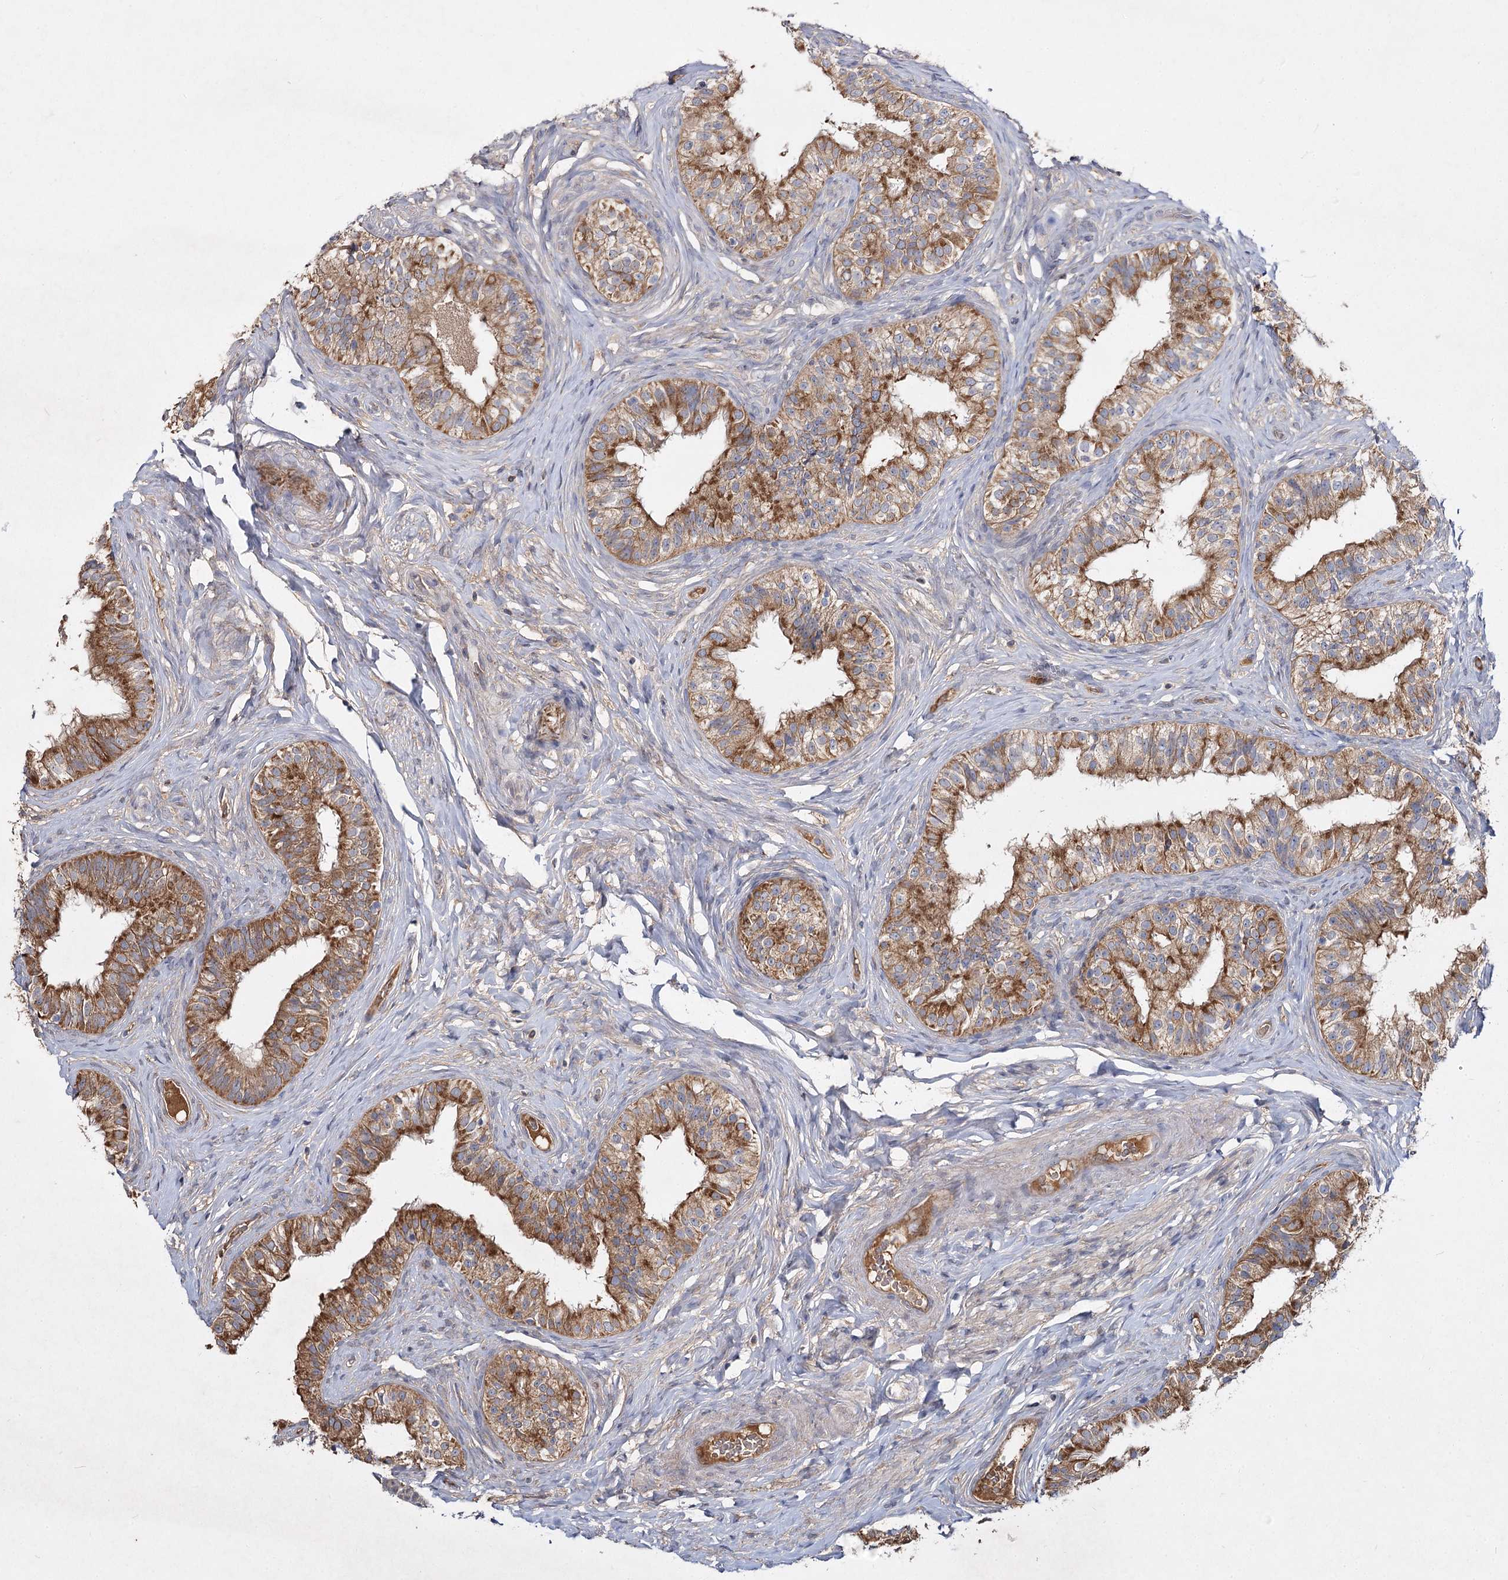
{"staining": {"intensity": "moderate", "quantity": ">75%", "location": "cytoplasmic/membranous"}, "tissue": "epididymis", "cell_type": "Glandular cells", "image_type": "normal", "snomed": [{"axis": "morphology", "description": "Normal tissue, NOS"}, {"axis": "topography", "description": "Epididymis"}], "caption": "Brown immunohistochemical staining in unremarkable human epididymis shows moderate cytoplasmic/membranous positivity in about >75% of glandular cells.", "gene": "MFN1", "patient": {"sex": "male", "age": 49}}